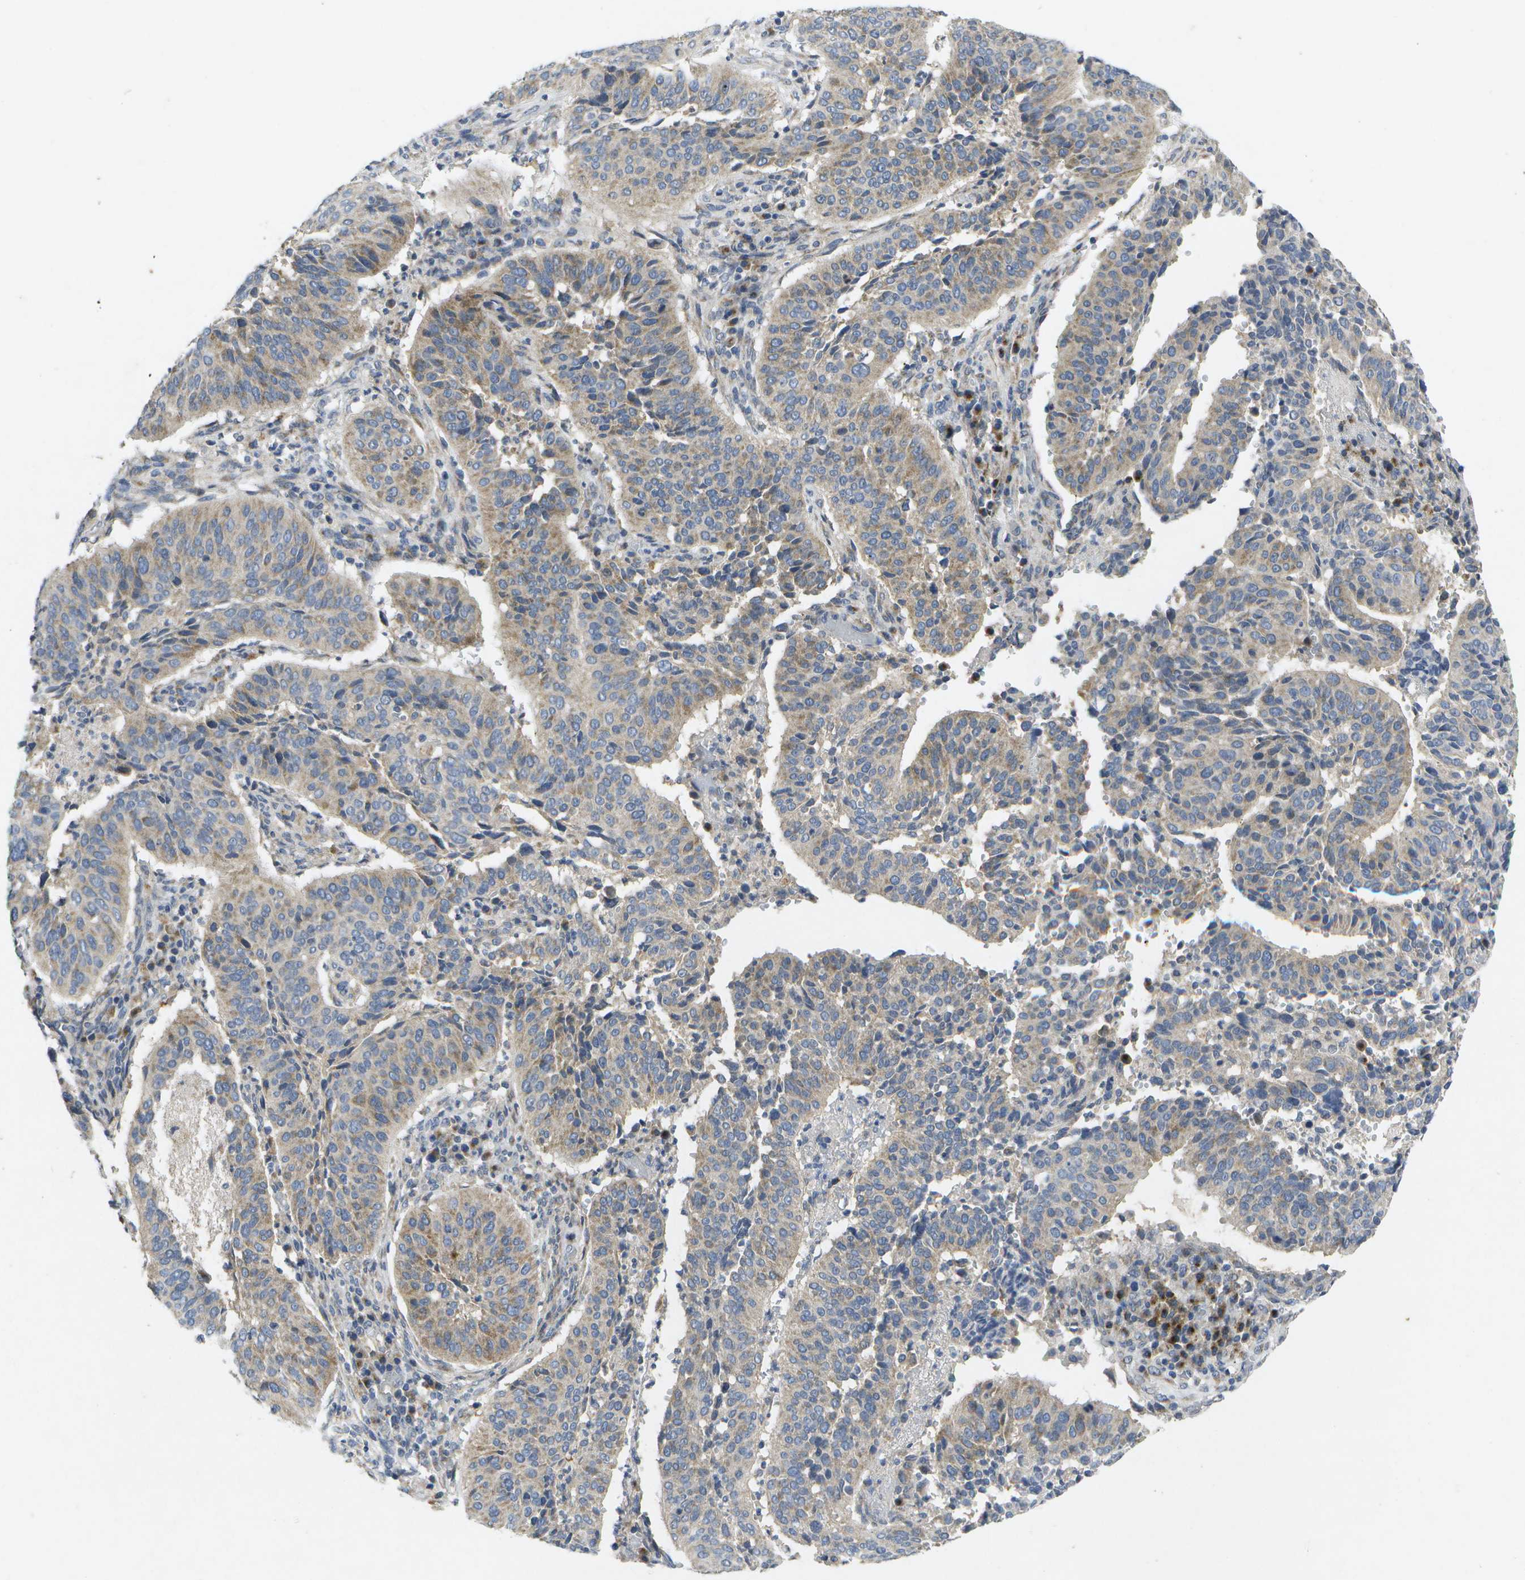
{"staining": {"intensity": "weak", "quantity": ">75%", "location": "cytoplasmic/membranous"}, "tissue": "cervical cancer", "cell_type": "Tumor cells", "image_type": "cancer", "snomed": [{"axis": "morphology", "description": "Normal tissue, NOS"}, {"axis": "morphology", "description": "Squamous cell carcinoma, NOS"}, {"axis": "topography", "description": "Cervix"}], "caption": "High-power microscopy captured an IHC micrograph of cervical squamous cell carcinoma, revealing weak cytoplasmic/membranous positivity in about >75% of tumor cells.", "gene": "KDELR1", "patient": {"sex": "female", "age": 39}}